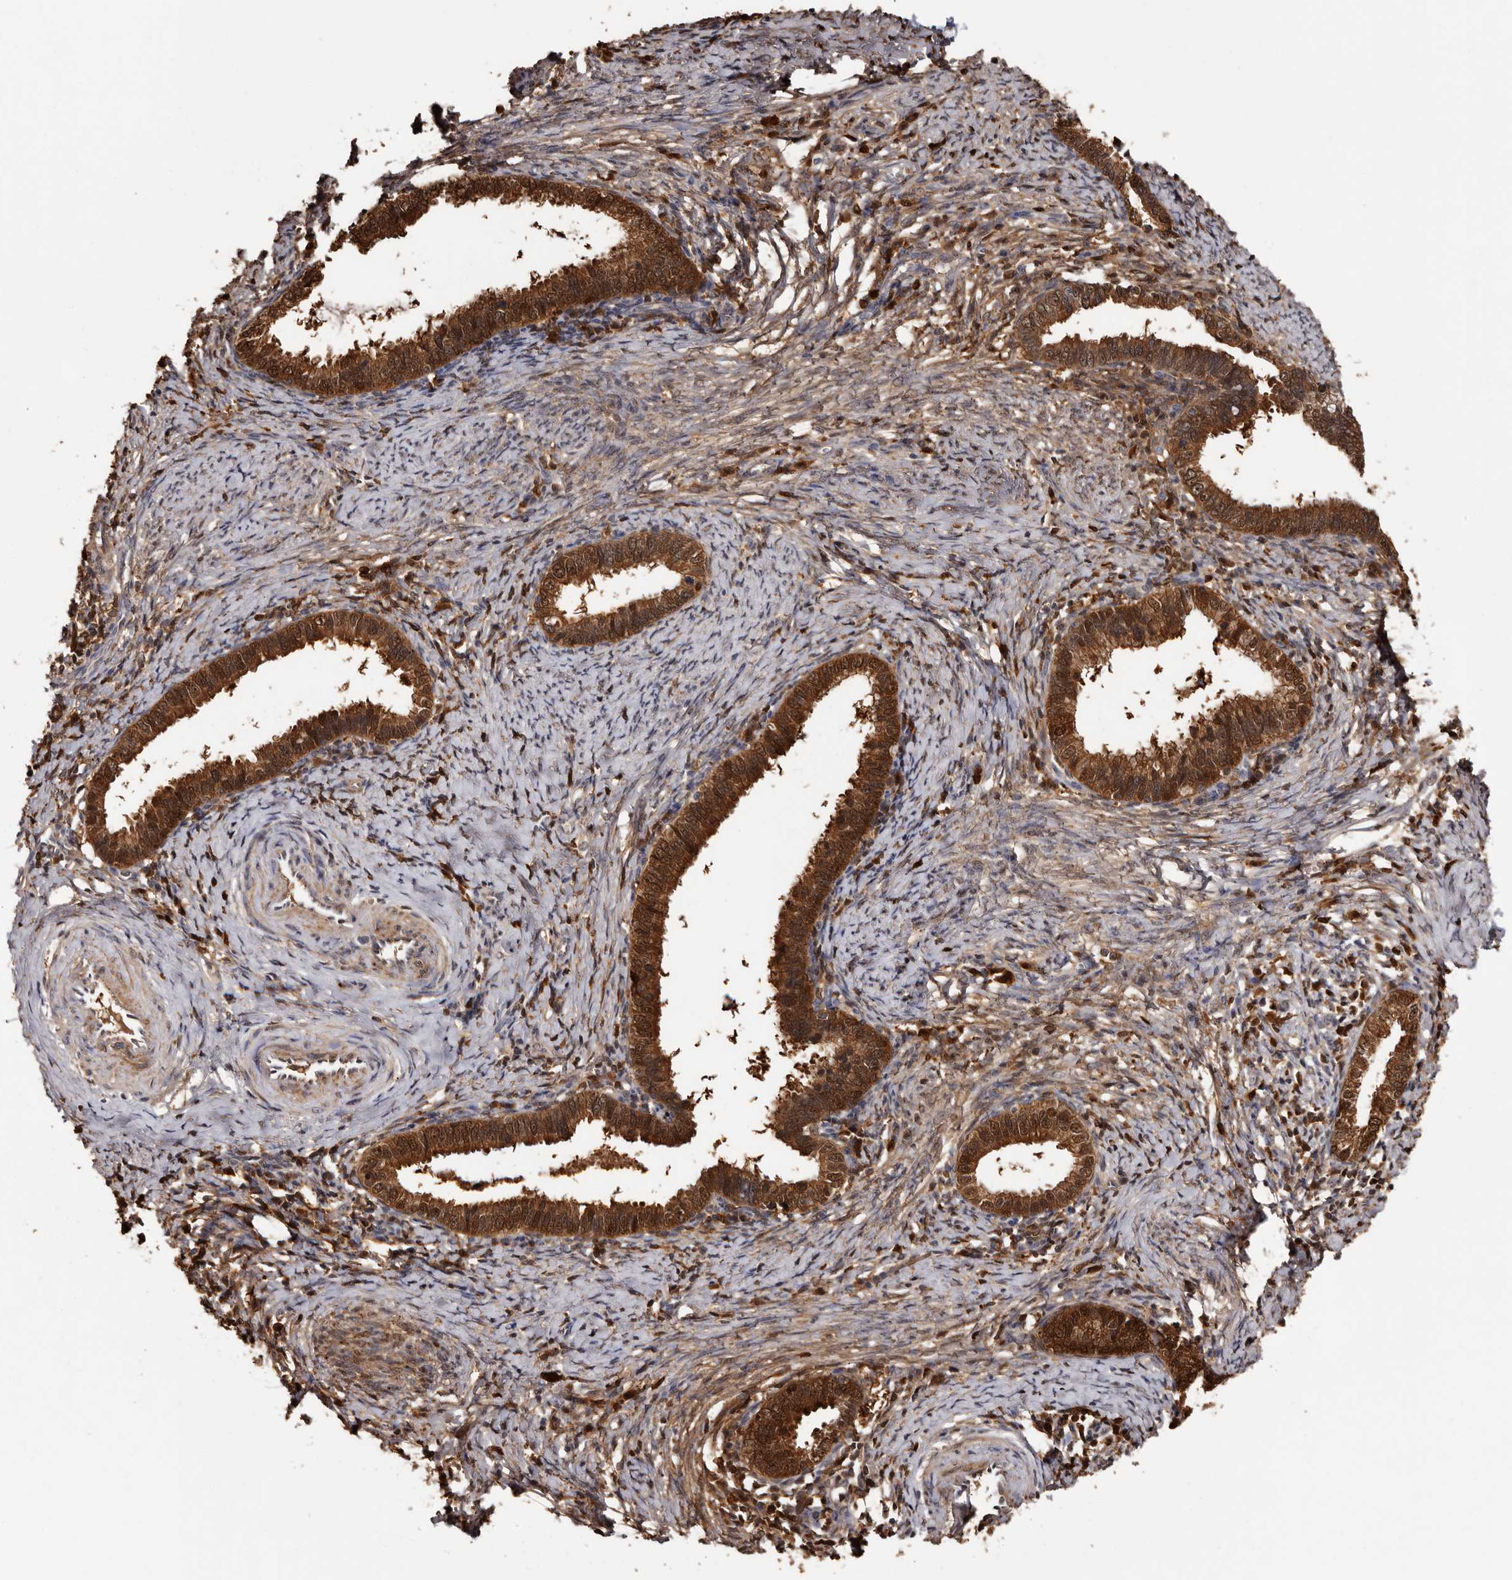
{"staining": {"intensity": "strong", "quantity": ">75%", "location": "cytoplasmic/membranous,nuclear"}, "tissue": "cervical cancer", "cell_type": "Tumor cells", "image_type": "cancer", "snomed": [{"axis": "morphology", "description": "Adenocarcinoma, NOS"}, {"axis": "topography", "description": "Cervix"}], "caption": "There is high levels of strong cytoplasmic/membranous and nuclear expression in tumor cells of cervical adenocarcinoma, as demonstrated by immunohistochemical staining (brown color).", "gene": "DNPH1", "patient": {"sex": "female", "age": 36}}